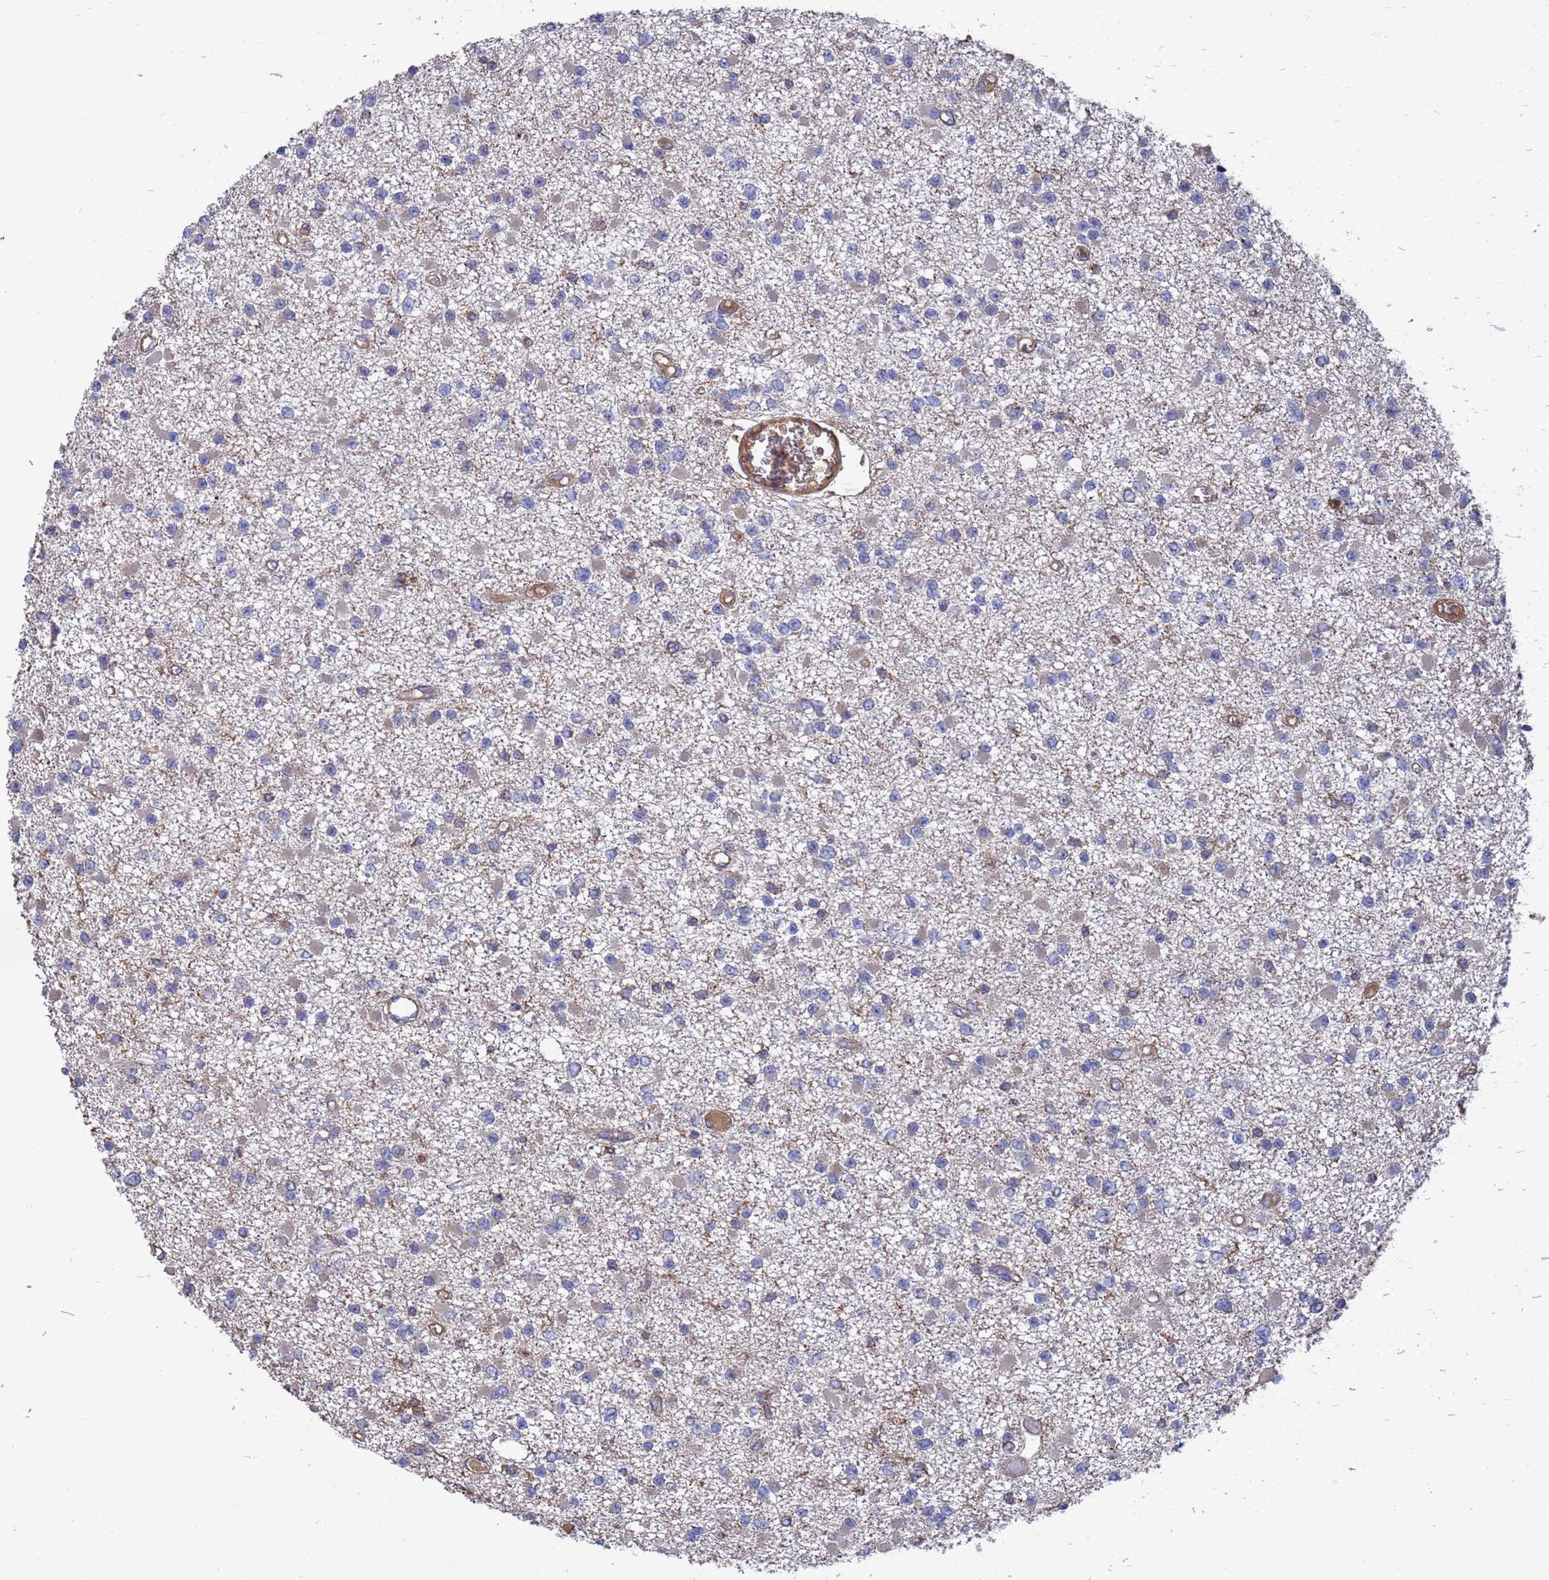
{"staining": {"intensity": "weak", "quantity": "<25%", "location": "cytoplasmic/membranous"}, "tissue": "glioma", "cell_type": "Tumor cells", "image_type": "cancer", "snomed": [{"axis": "morphology", "description": "Glioma, malignant, Low grade"}, {"axis": "topography", "description": "Brain"}], "caption": "DAB immunohistochemical staining of malignant glioma (low-grade) shows no significant staining in tumor cells. (DAB immunohistochemistry with hematoxylin counter stain).", "gene": "PYCR1", "patient": {"sex": "female", "age": 22}}